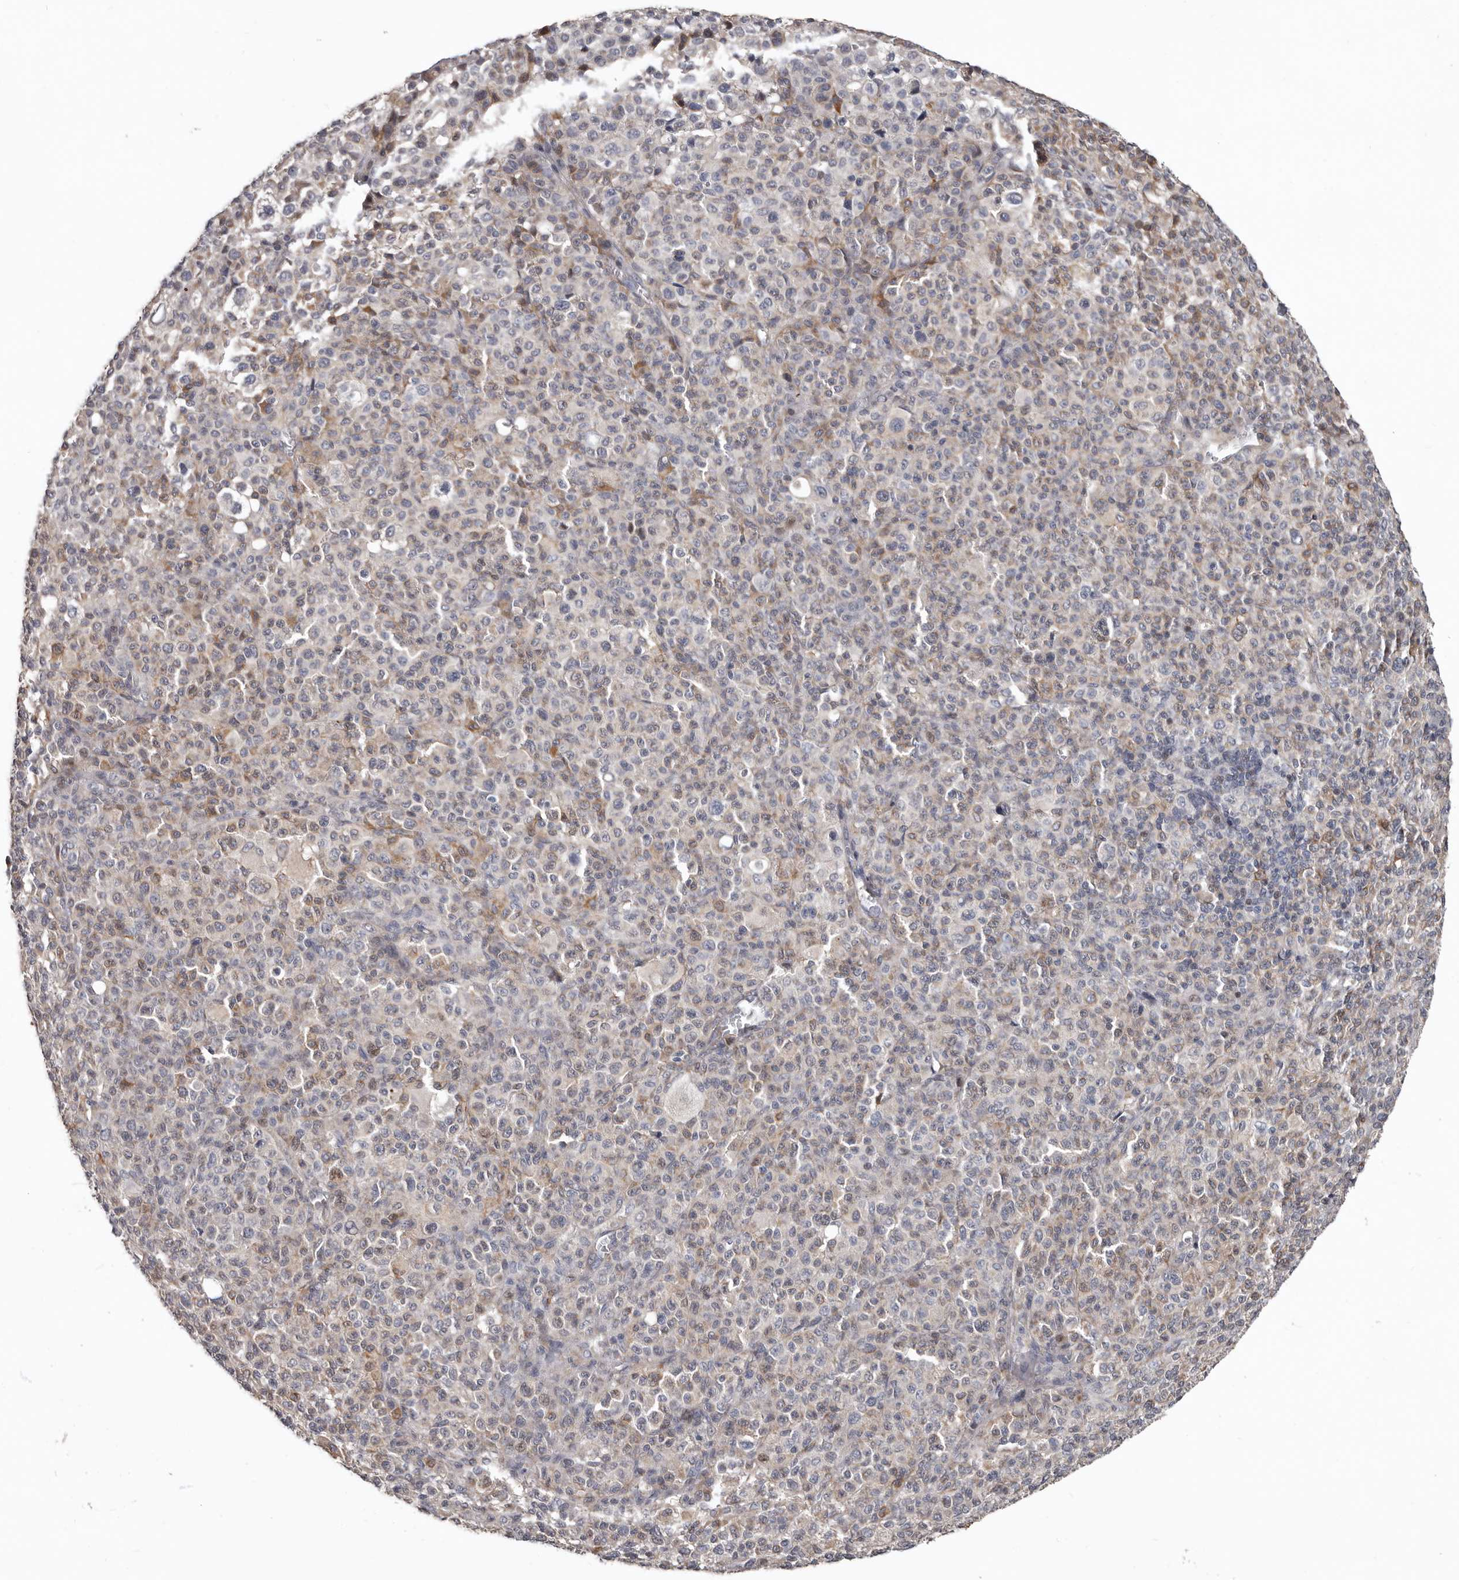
{"staining": {"intensity": "weak", "quantity": "25%-75%", "location": "cytoplasmic/membranous"}, "tissue": "melanoma", "cell_type": "Tumor cells", "image_type": "cancer", "snomed": [{"axis": "morphology", "description": "Malignant melanoma, Metastatic site"}, {"axis": "topography", "description": "Skin"}], "caption": "Human malignant melanoma (metastatic site) stained for a protein (brown) reveals weak cytoplasmic/membranous positive expression in approximately 25%-75% of tumor cells.", "gene": "RNF217", "patient": {"sex": "female", "age": 74}}